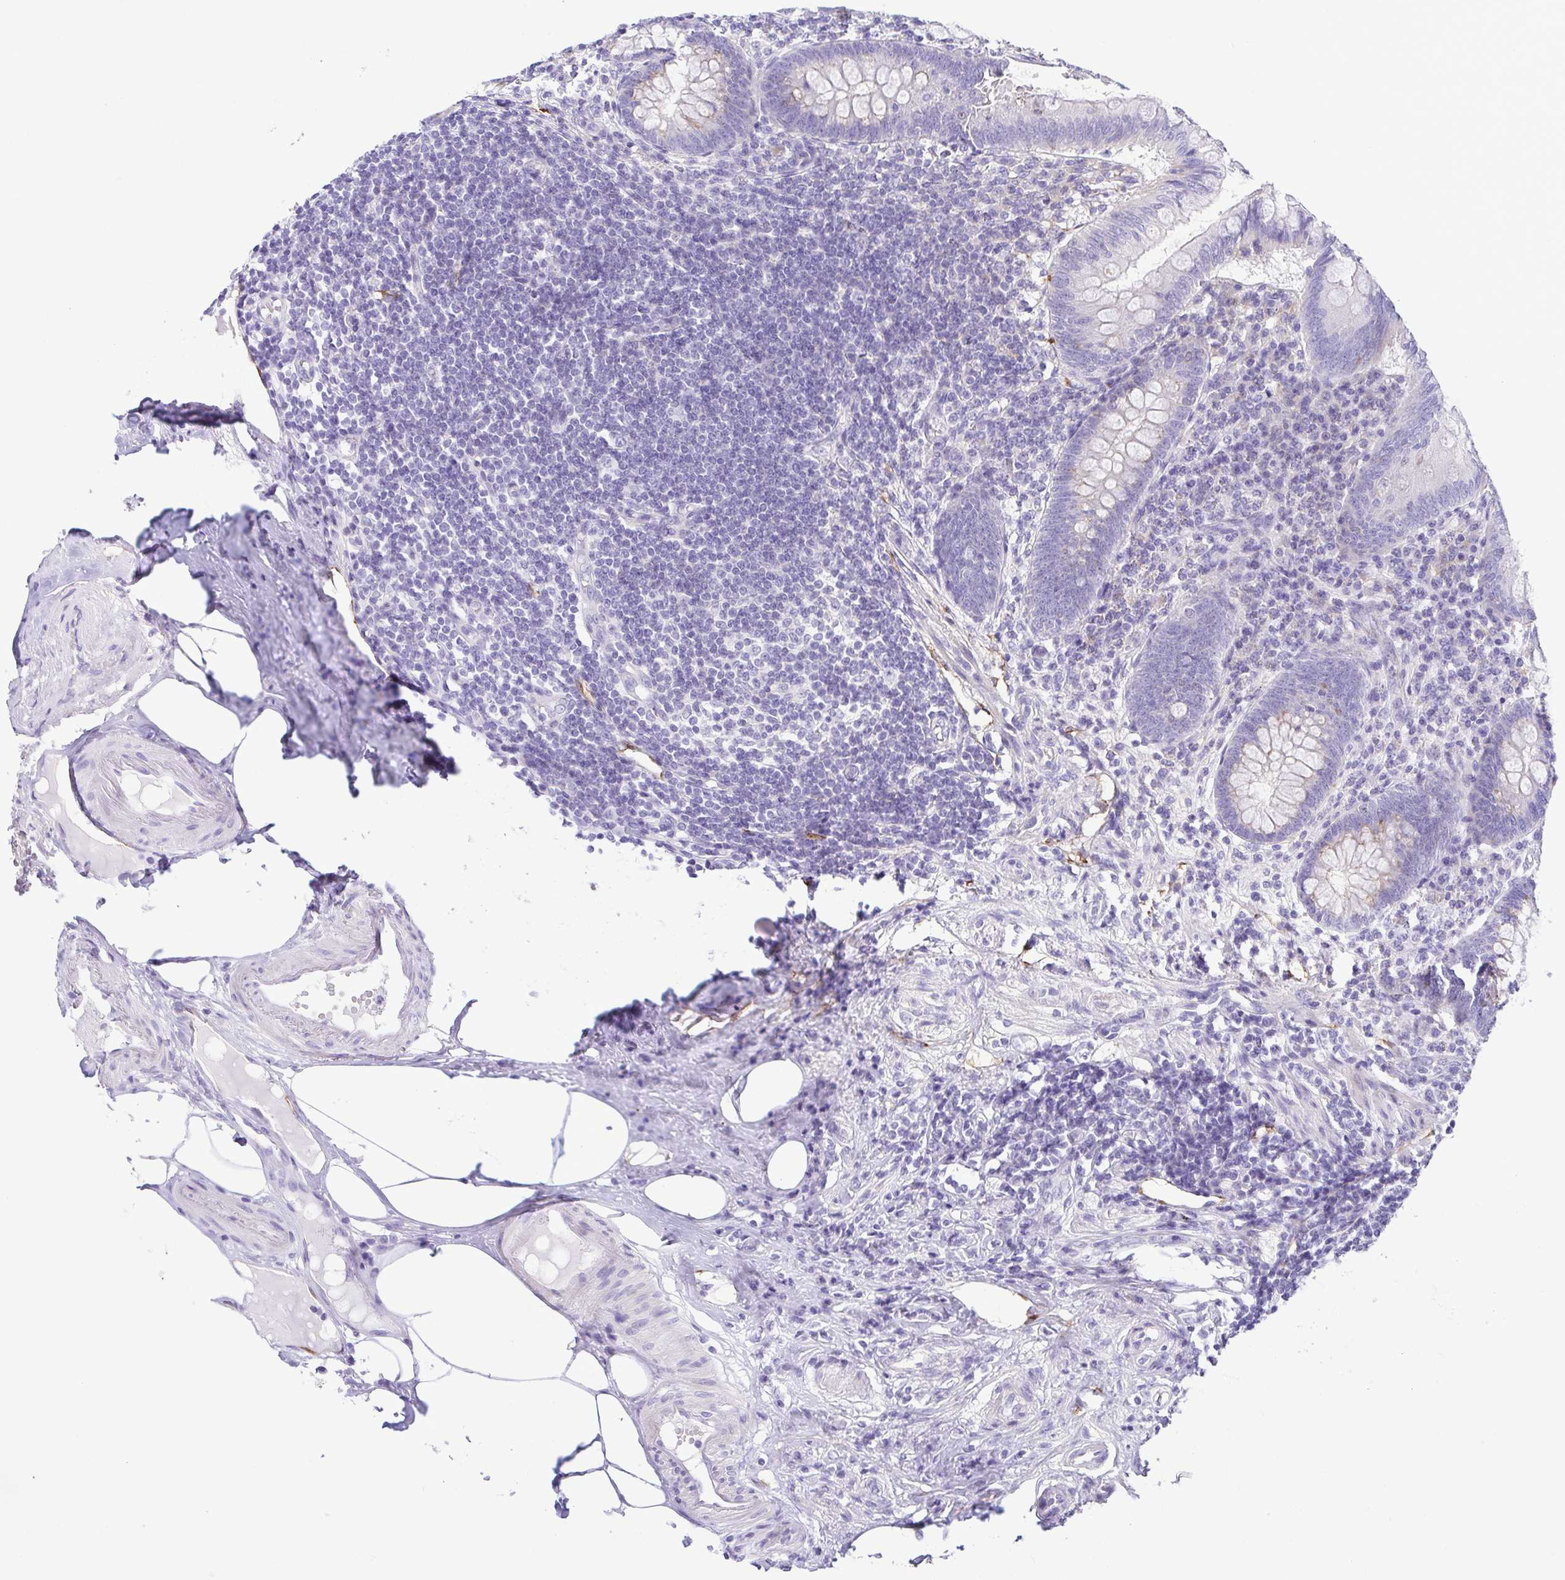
{"staining": {"intensity": "moderate", "quantity": "<25%", "location": "cytoplasmic/membranous"}, "tissue": "appendix", "cell_type": "Glandular cells", "image_type": "normal", "snomed": [{"axis": "morphology", "description": "Normal tissue, NOS"}, {"axis": "topography", "description": "Appendix"}], "caption": "Glandular cells reveal low levels of moderate cytoplasmic/membranous expression in about <25% of cells in normal appendix. The staining was performed using DAB, with brown indicating positive protein expression. Nuclei are stained blue with hematoxylin.", "gene": "GPR182", "patient": {"sex": "female", "age": 57}}